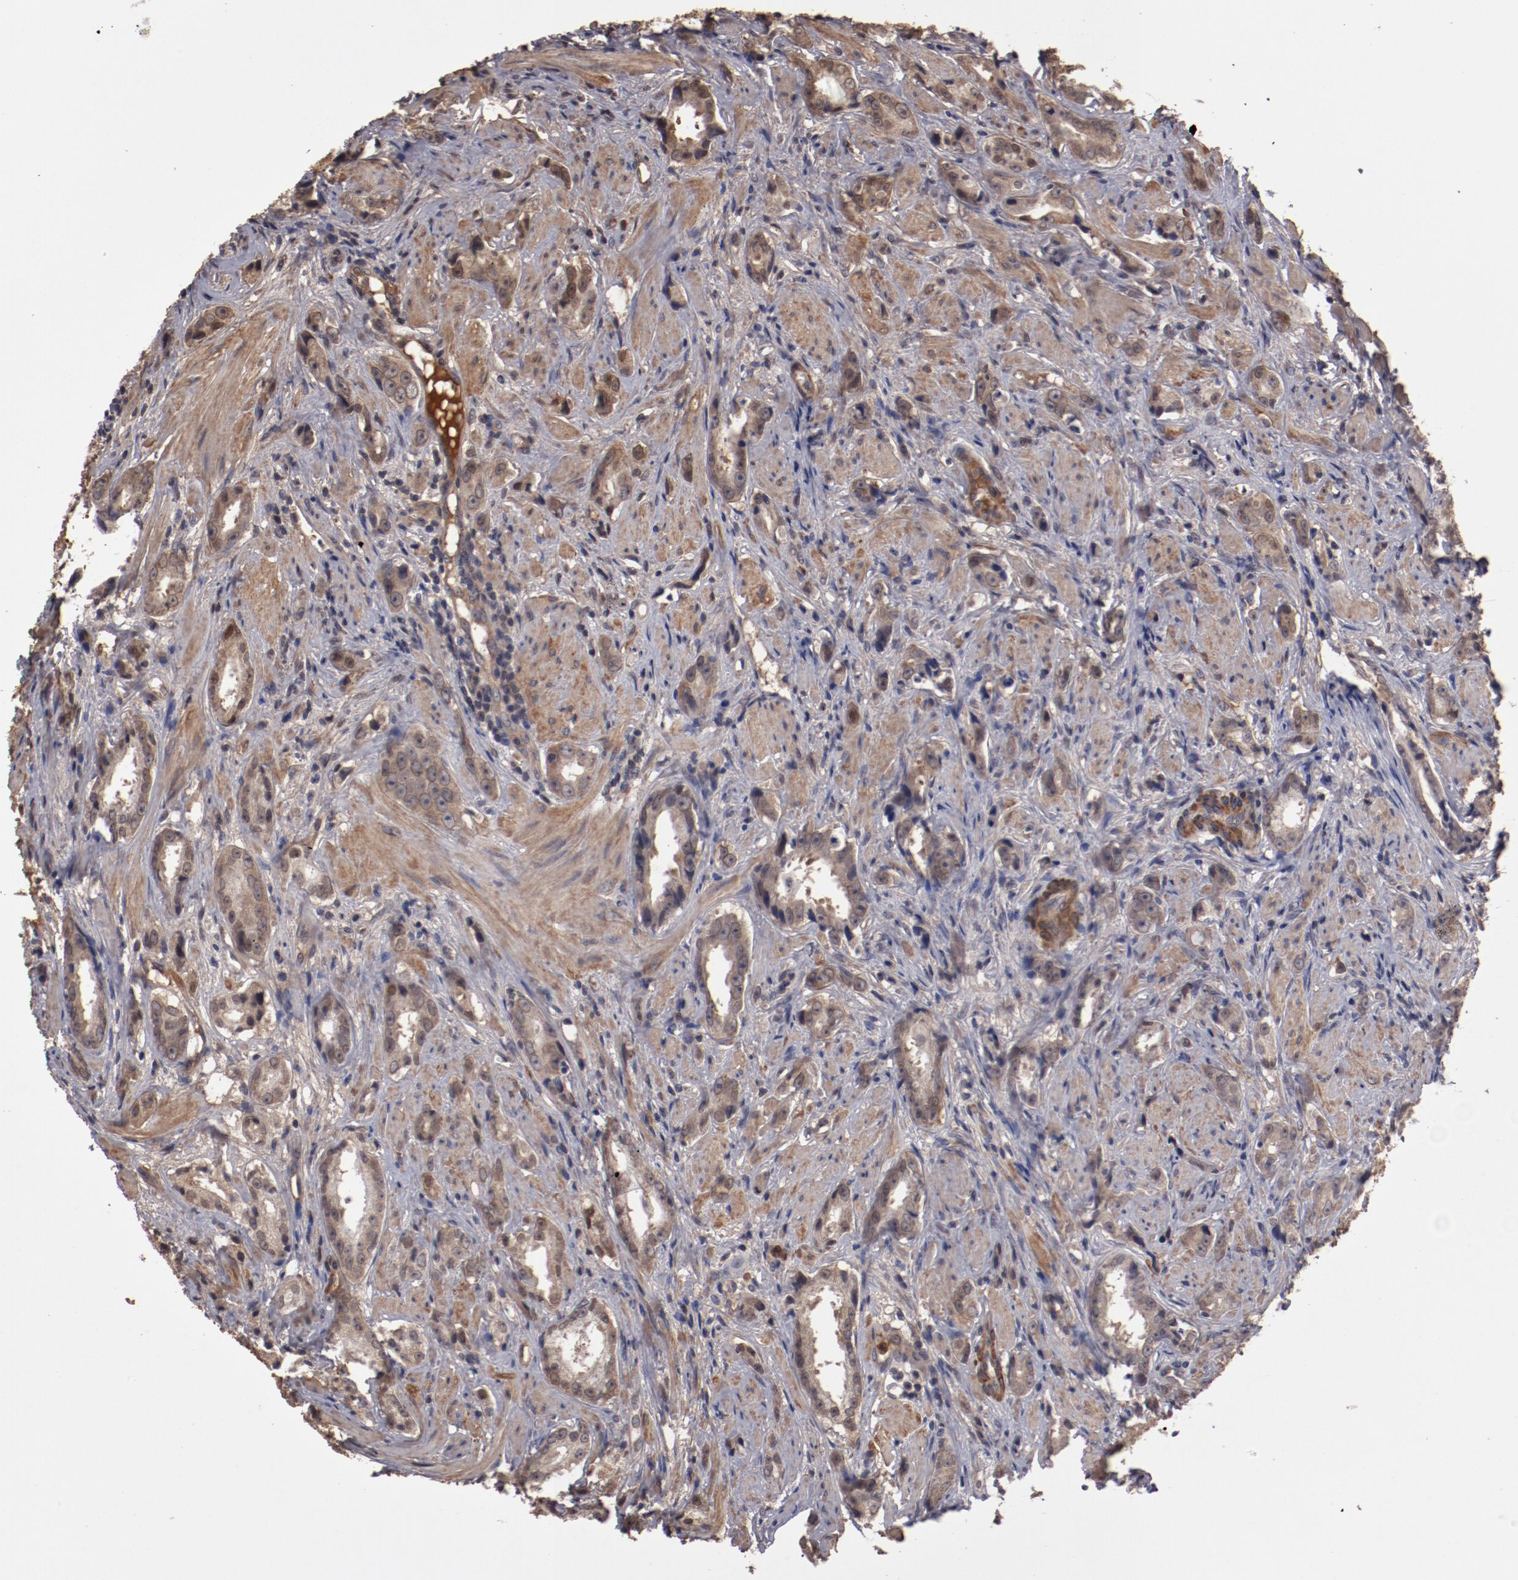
{"staining": {"intensity": "moderate", "quantity": ">75%", "location": "cytoplasmic/membranous"}, "tissue": "prostate cancer", "cell_type": "Tumor cells", "image_type": "cancer", "snomed": [{"axis": "morphology", "description": "Adenocarcinoma, Medium grade"}, {"axis": "topography", "description": "Prostate"}], "caption": "Prostate cancer was stained to show a protein in brown. There is medium levels of moderate cytoplasmic/membranous positivity in about >75% of tumor cells.", "gene": "SERPINA7", "patient": {"sex": "male", "age": 53}}